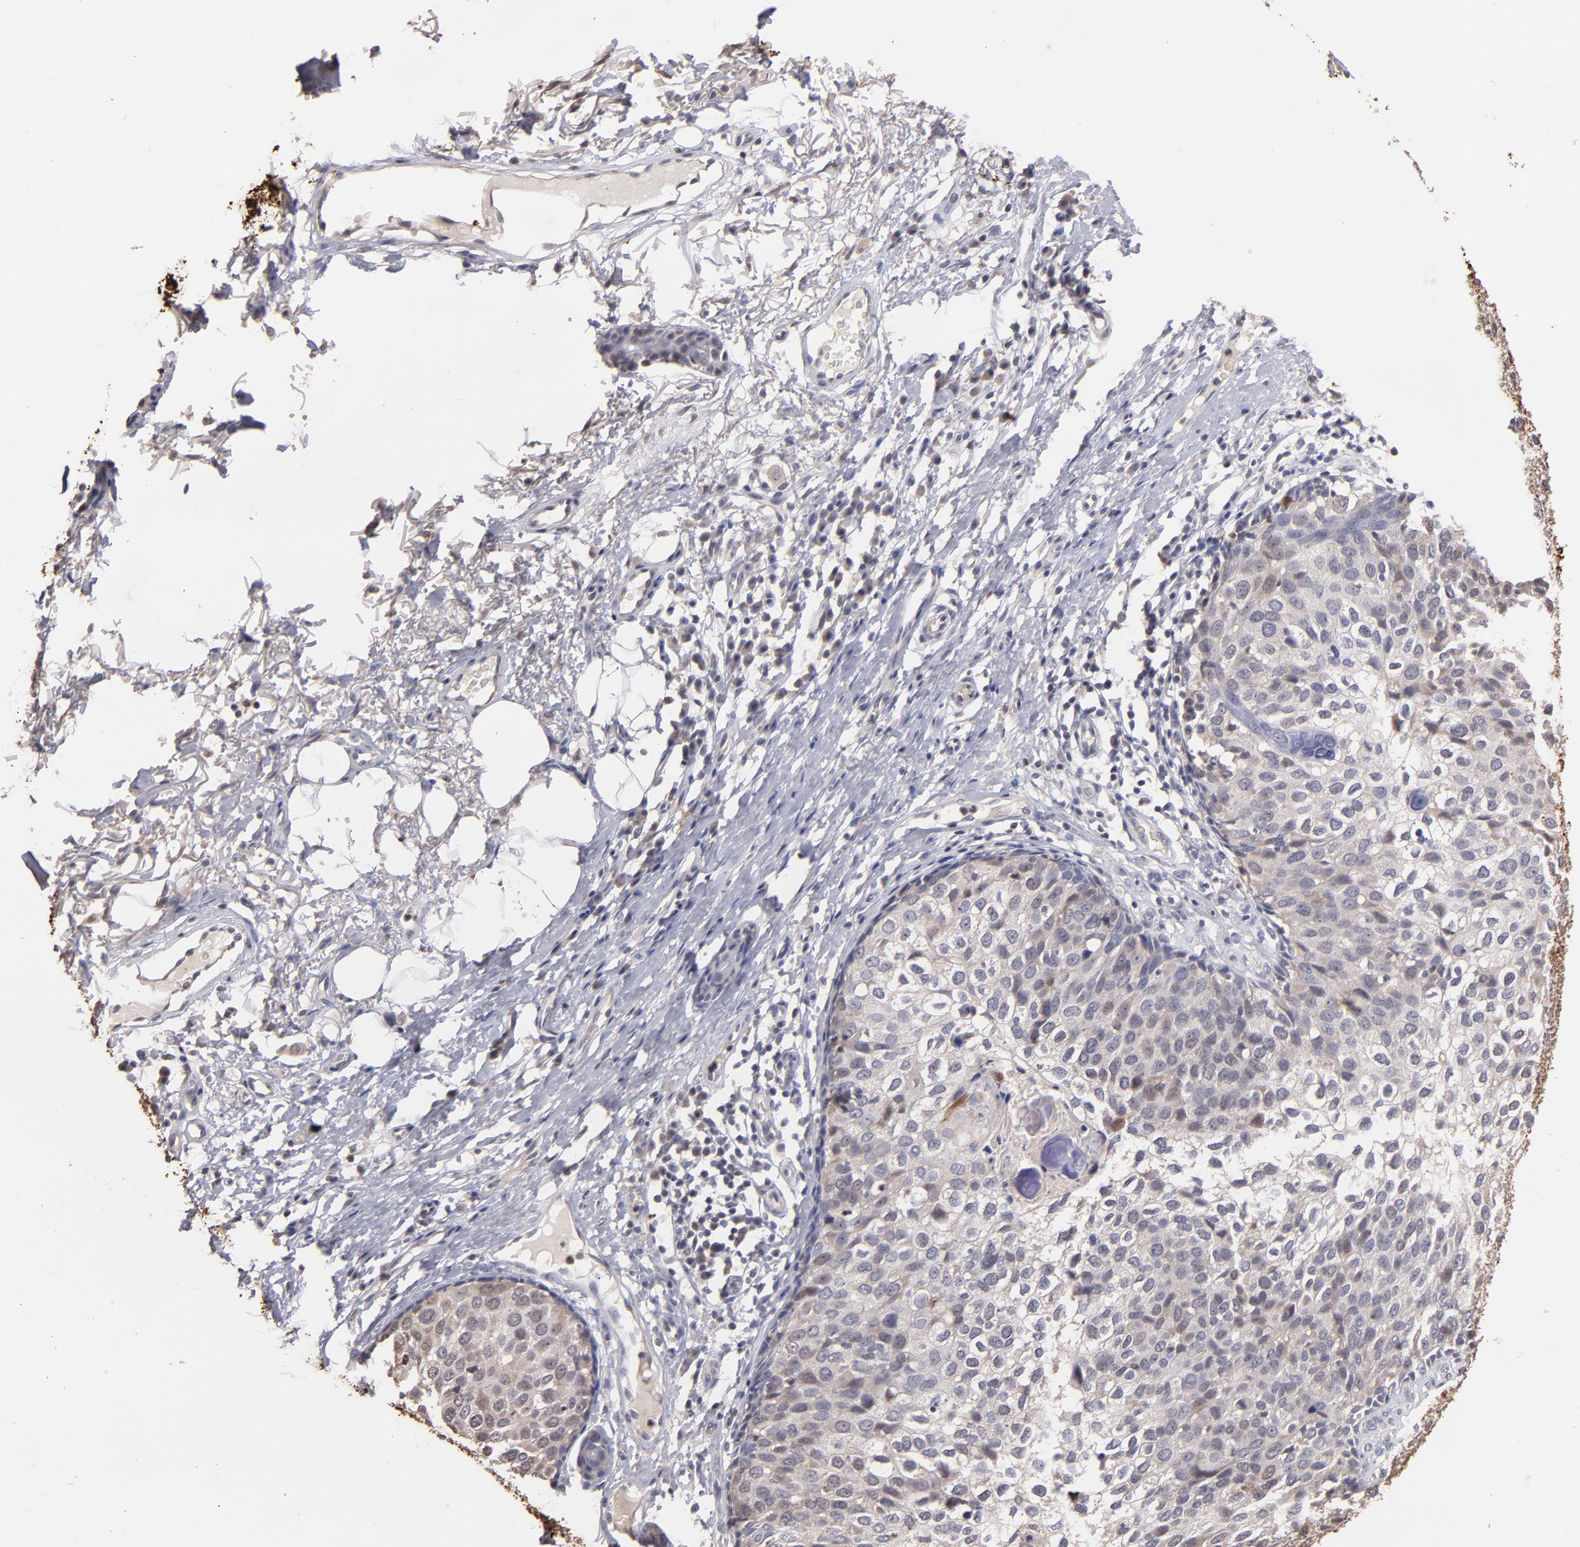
{"staining": {"intensity": "weak", "quantity": "25%-75%", "location": "cytoplasmic/membranous,nuclear"}, "tissue": "skin cancer", "cell_type": "Tumor cells", "image_type": "cancer", "snomed": [{"axis": "morphology", "description": "Squamous cell carcinoma, NOS"}, {"axis": "topography", "description": "Skin"}], "caption": "Protein positivity by immunohistochemistry (IHC) demonstrates weak cytoplasmic/membranous and nuclear positivity in about 25%-75% of tumor cells in skin cancer (squamous cell carcinoma).", "gene": "S100A1", "patient": {"sex": "male", "age": 87}}